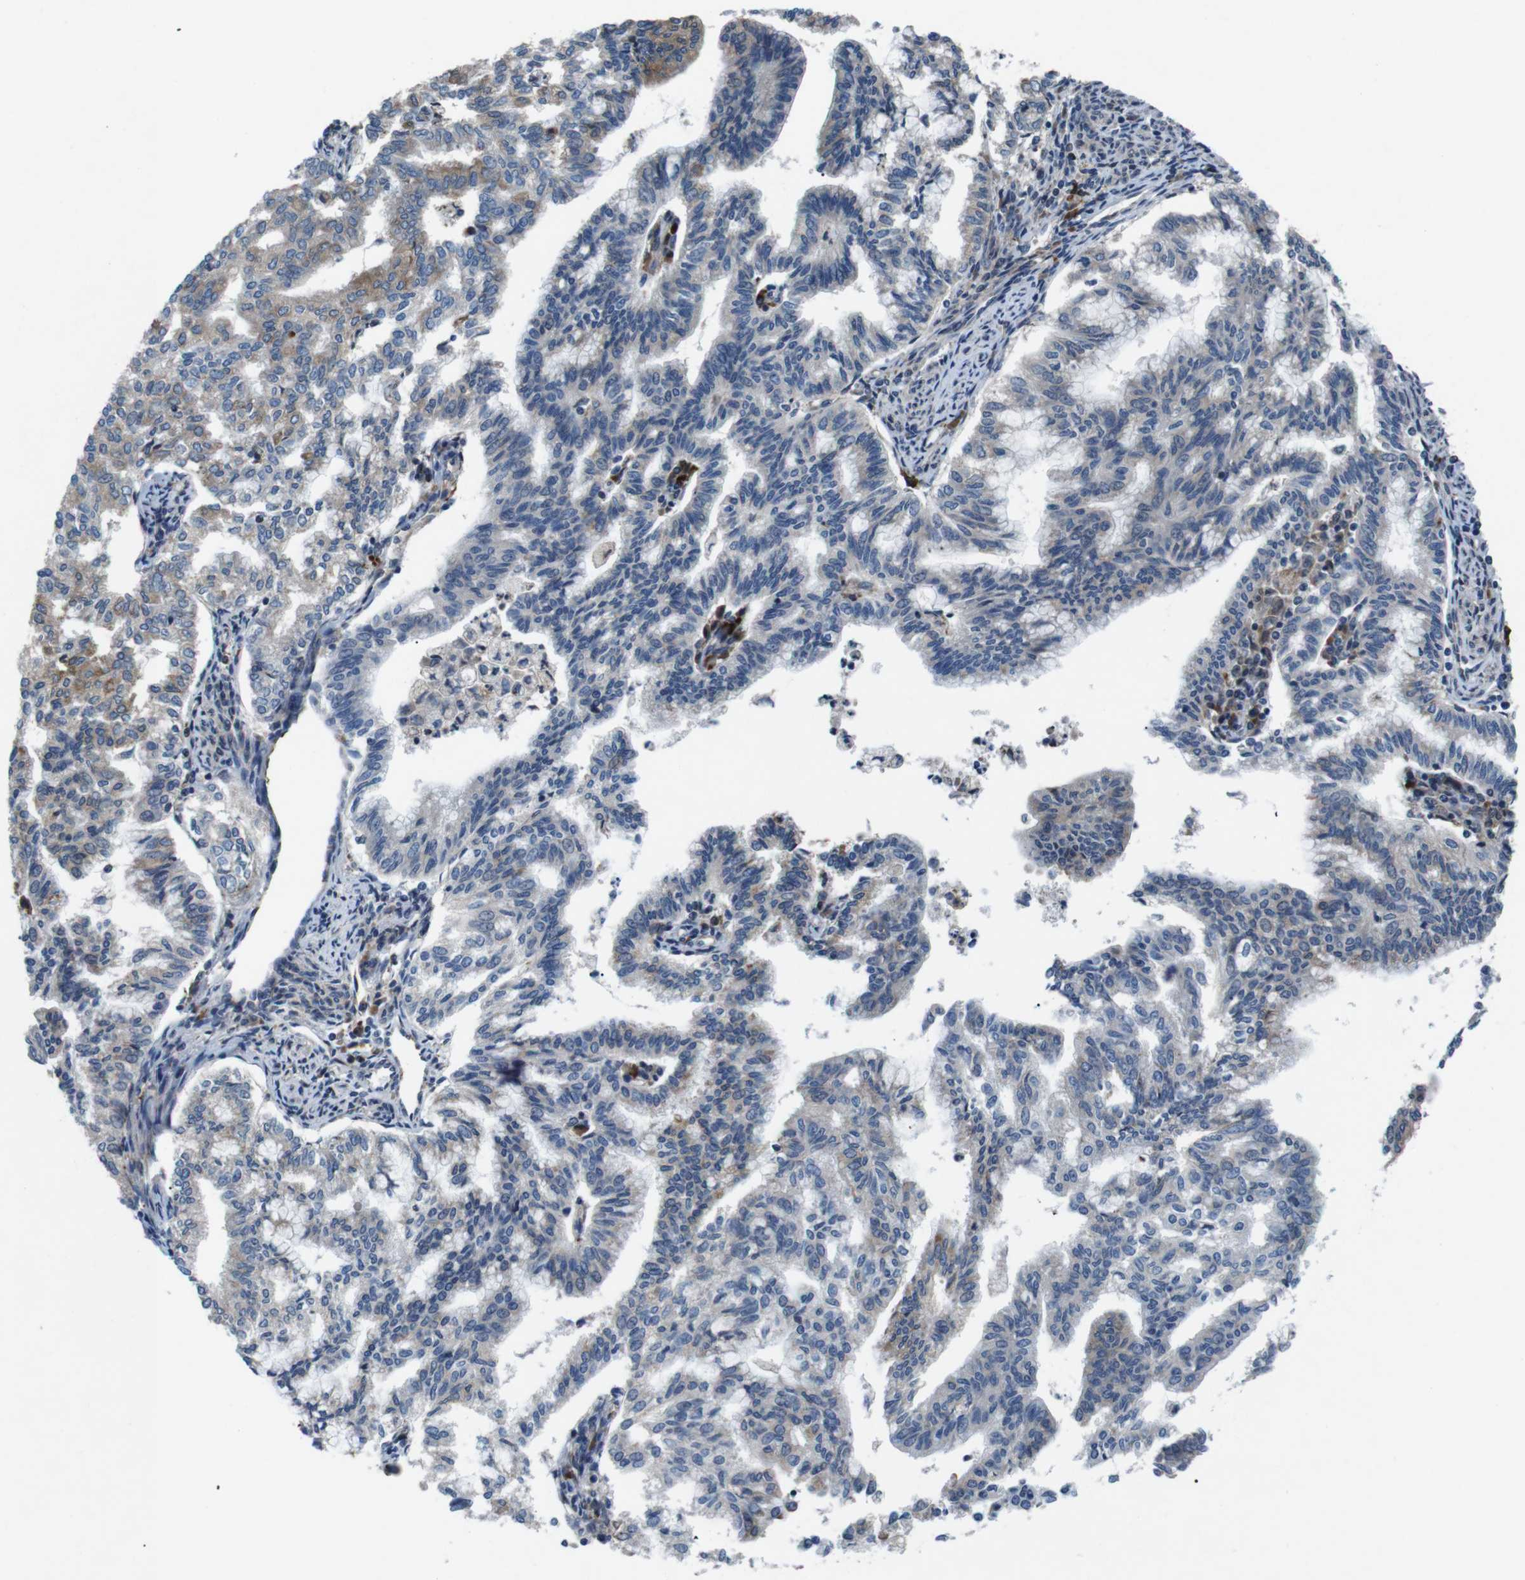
{"staining": {"intensity": "moderate", "quantity": "<25%", "location": "cytoplasmic/membranous"}, "tissue": "endometrial cancer", "cell_type": "Tumor cells", "image_type": "cancer", "snomed": [{"axis": "morphology", "description": "Adenocarcinoma, NOS"}, {"axis": "topography", "description": "Endometrium"}], "caption": "A low amount of moderate cytoplasmic/membranous expression is appreciated in about <25% of tumor cells in endometrial cancer (adenocarcinoma) tissue. The protein is shown in brown color, while the nuclei are stained blue.", "gene": "JAK1", "patient": {"sex": "female", "age": 79}}